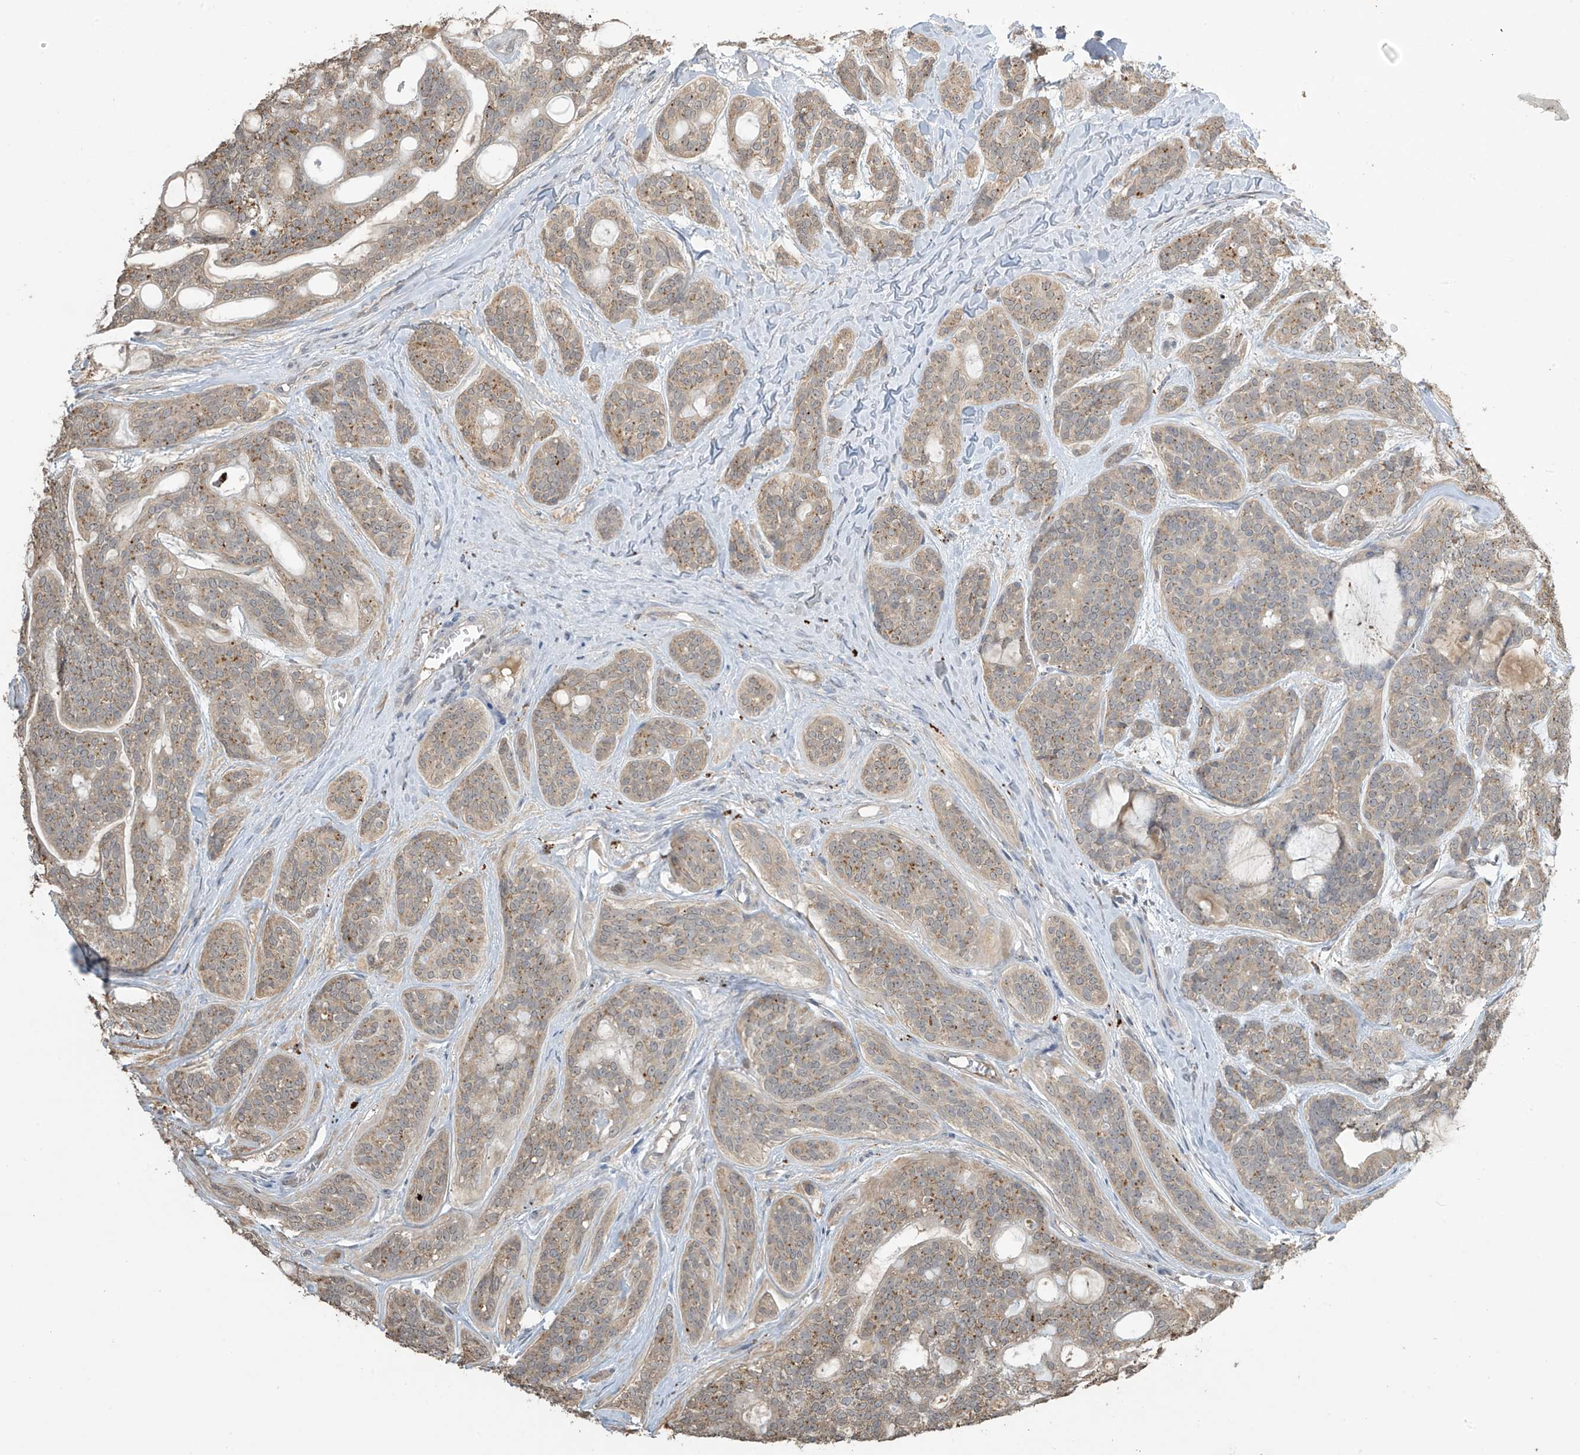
{"staining": {"intensity": "weak", "quantity": ">75%", "location": "cytoplasmic/membranous"}, "tissue": "head and neck cancer", "cell_type": "Tumor cells", "image_type": "cancer", "snomed": [{"axis": "morphology", "description": "Adenocarcinoma, NOS"}, {"axis": "topography", "description": "Head-Neck"}], "caption": "IHC histopathology image of neoplastic tissue: human head and neck adenocarcinoma stained using immunohistochemistry reveals low levels of weak protein expression localized specifically in the cytoplasmic/membranous of tumor cells, appearing as a cytoplasmic/membranous brown color.", "gene": "SLFN14", "patient": {"sex": "male", "age": 66}}